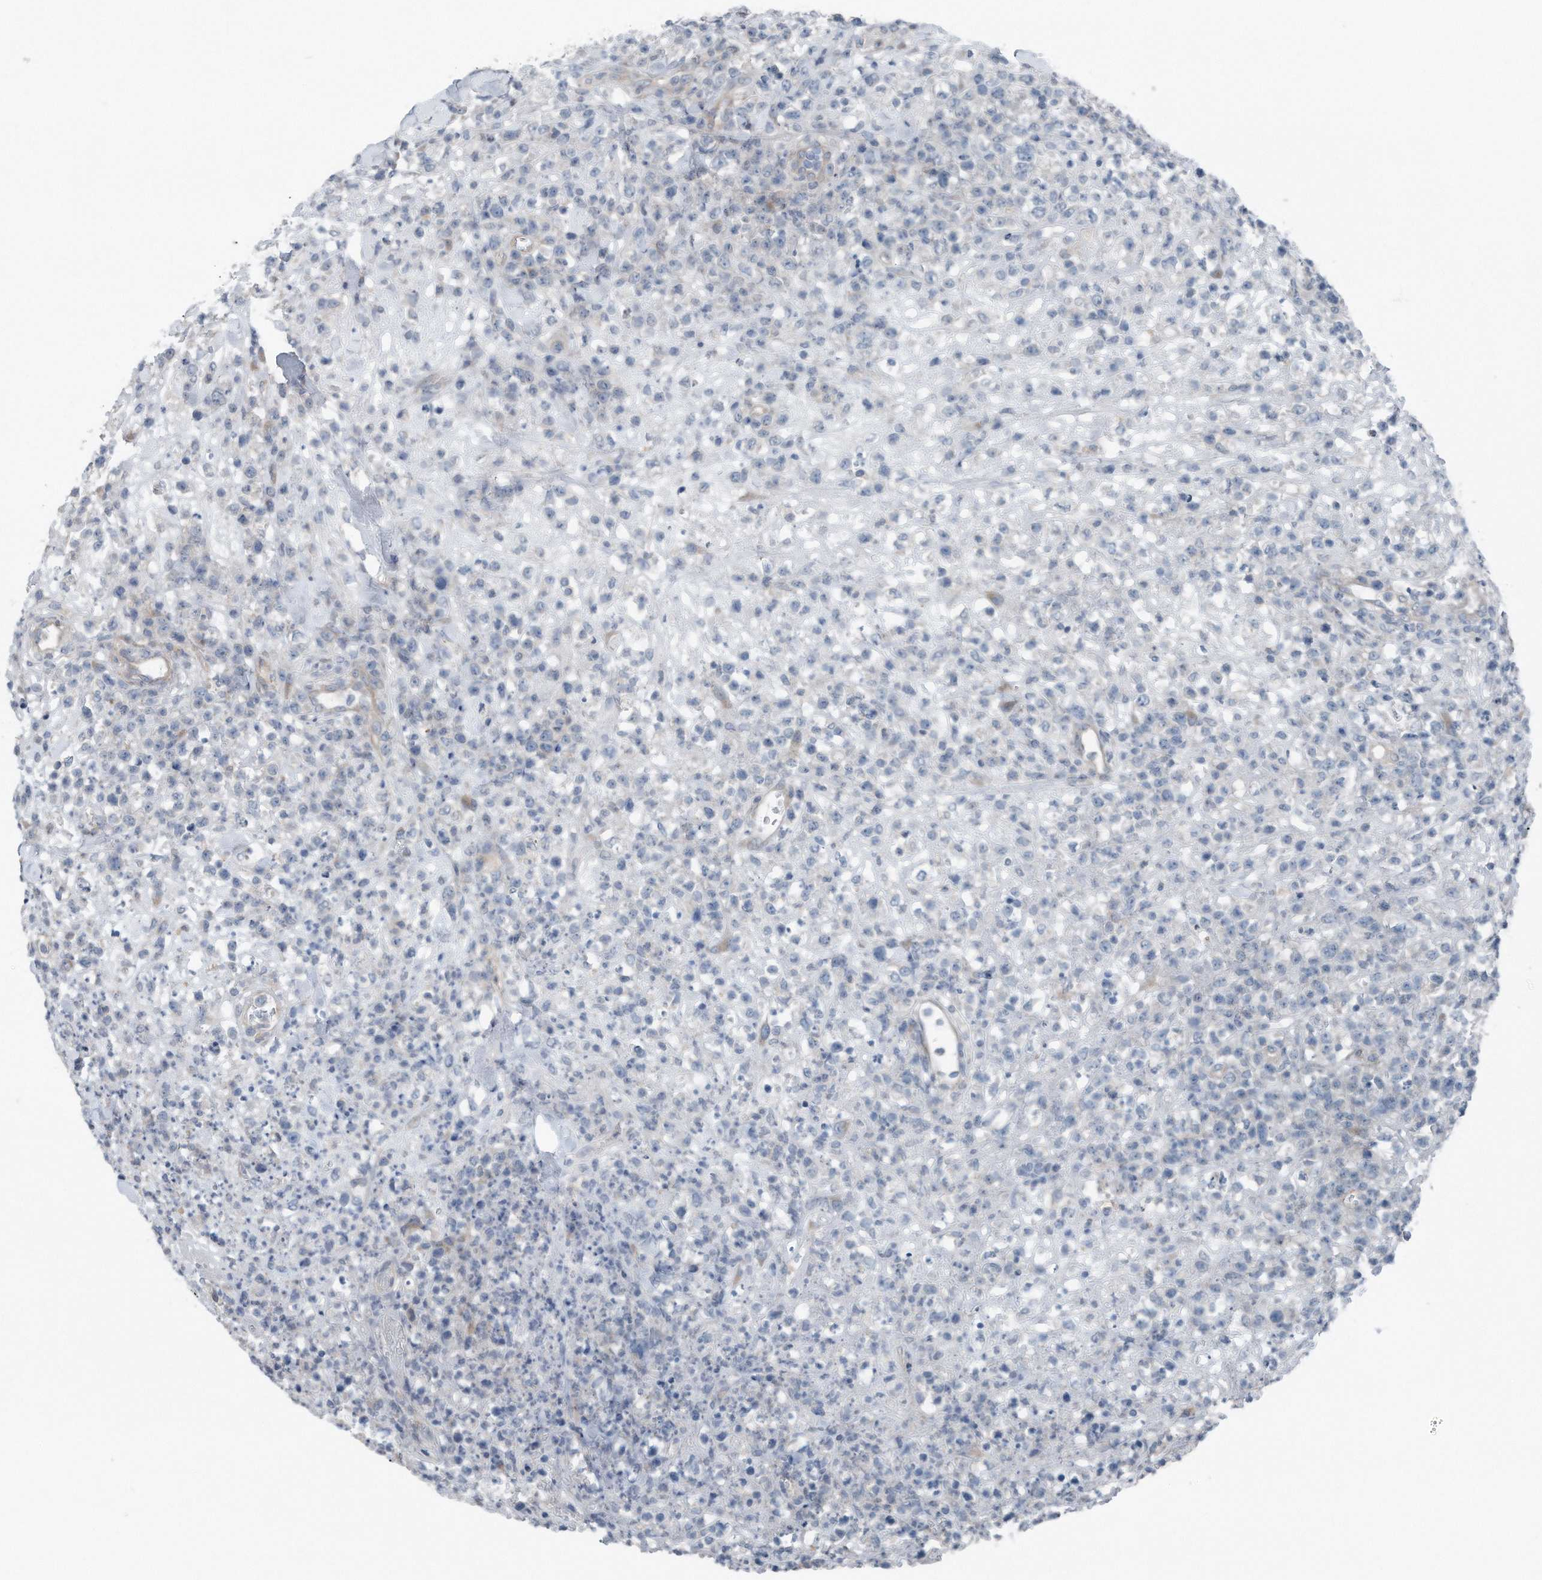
{"staining": {"intensity": "negative", "quantity": "none", "location": "none"}, "tissue": "lymphoma", "cell_type": "Tumor cells", "image_type": "cancer", "snomed": [{"axis": "morphology", "description": "Malignant lymphoma, non-Hodgkin's type, High grade"}, {"axis": "topography", "description": "Colon"}], "caption": "Protein analysis of high-grade malignant lymphoma, non-Hodgkin's type exhibits no significant positivity in tumor cells. (DAB IHC, high magnification).", "gene": "YRDC", "patient": {"sex": "female", "age": 53}}